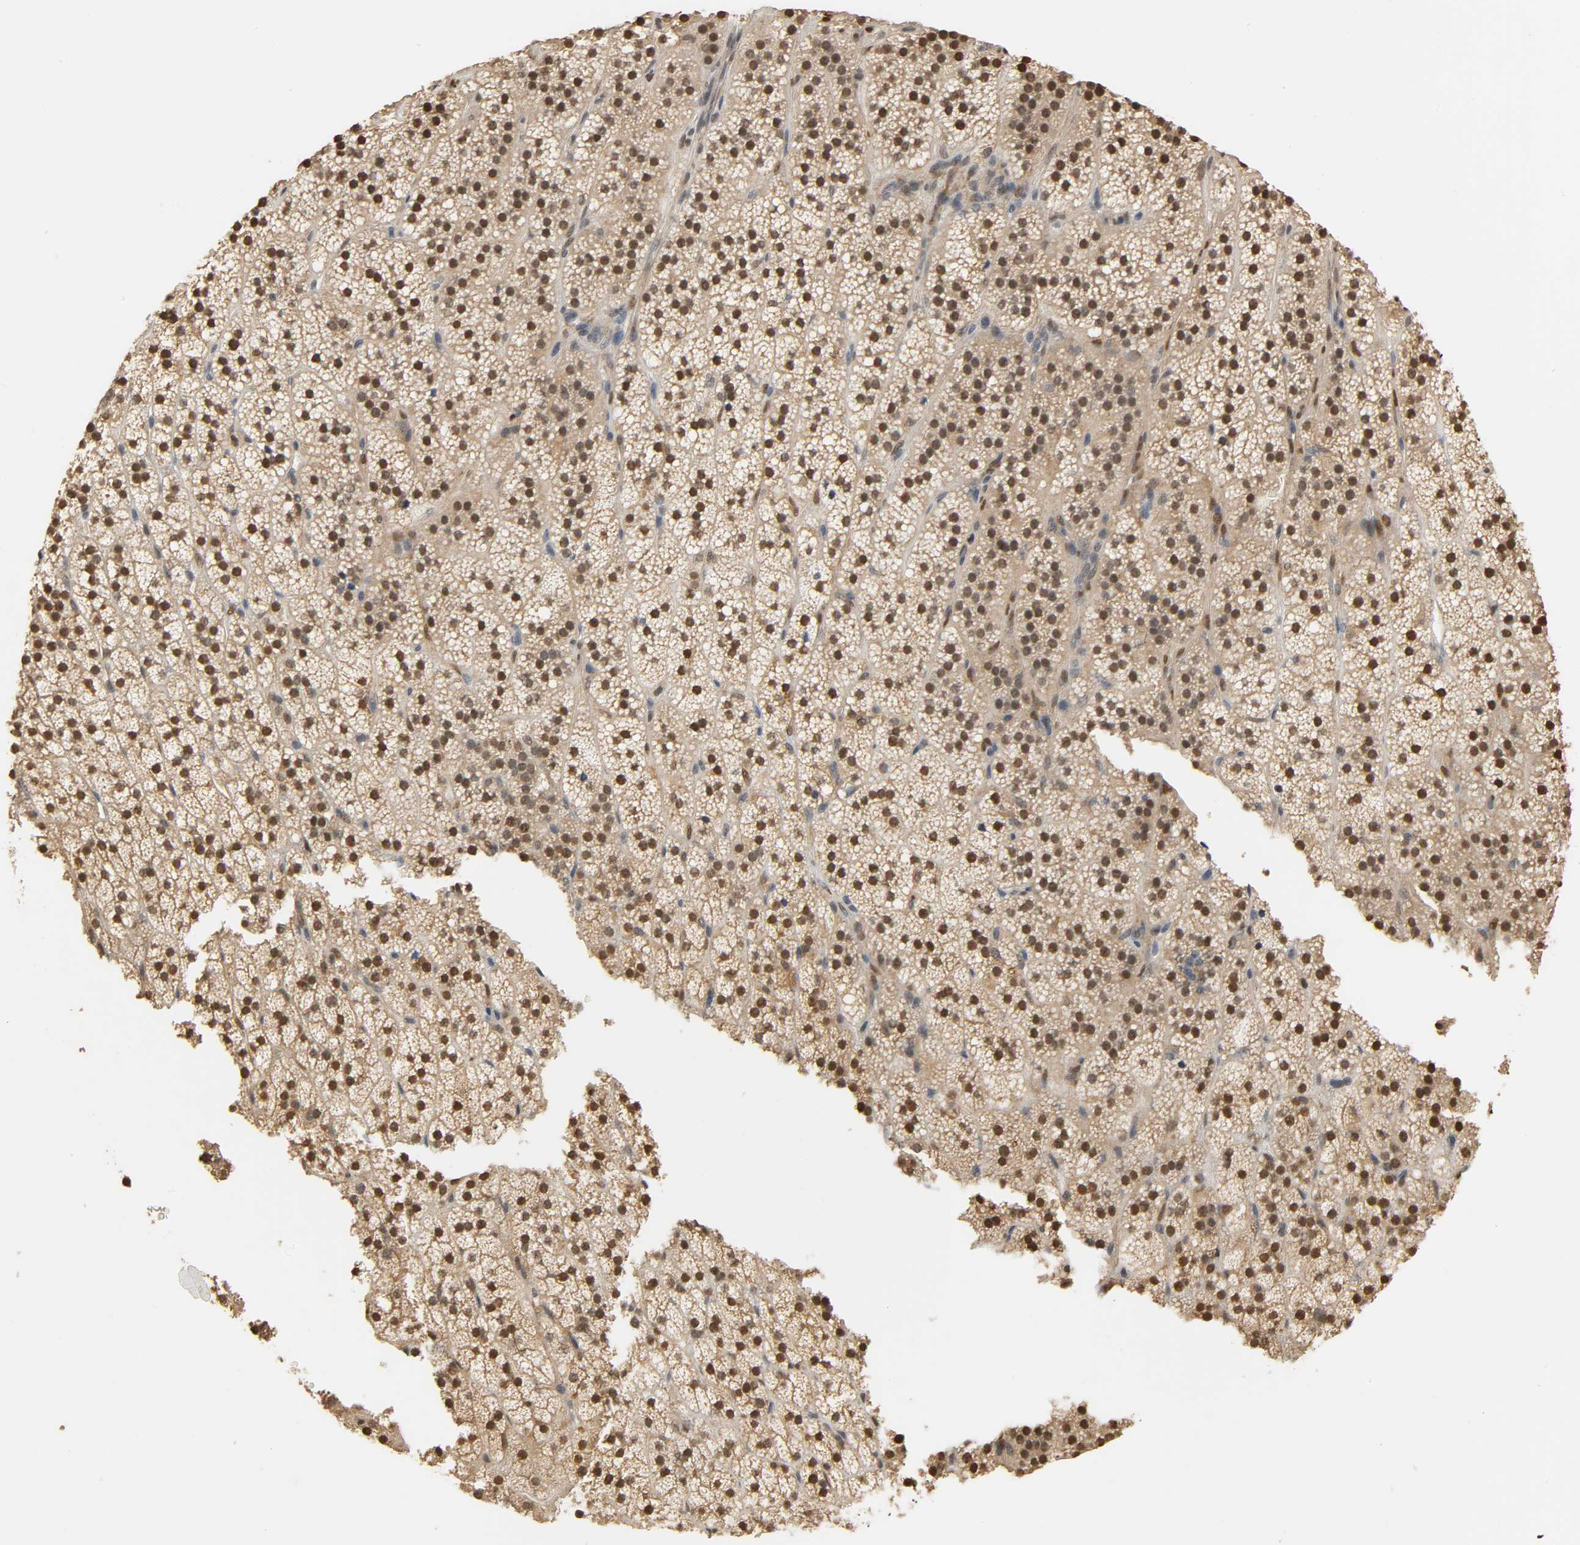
{"staining": {"intensity": "moderate", "quantity": ">75%", "location": "cytoplasmic/membranous,nuclear"}, "tissue": "adrenal gland", "cell_type": "Glandular cells", "image_type": "normal", "snomed": [{"axis": "morphology", "description": "Normal tissue, NOS"}, {"axis": "topography", "description": "Adrenal gland"}], "caption": "Human adrenal gland stained with a brown dye displays moderate cytoplasmic/membranous,nuclear positive staining in about >75% of glandular cells.", "gene": "ZFPM2", "patient": {"sex": "male", "age": 35}}